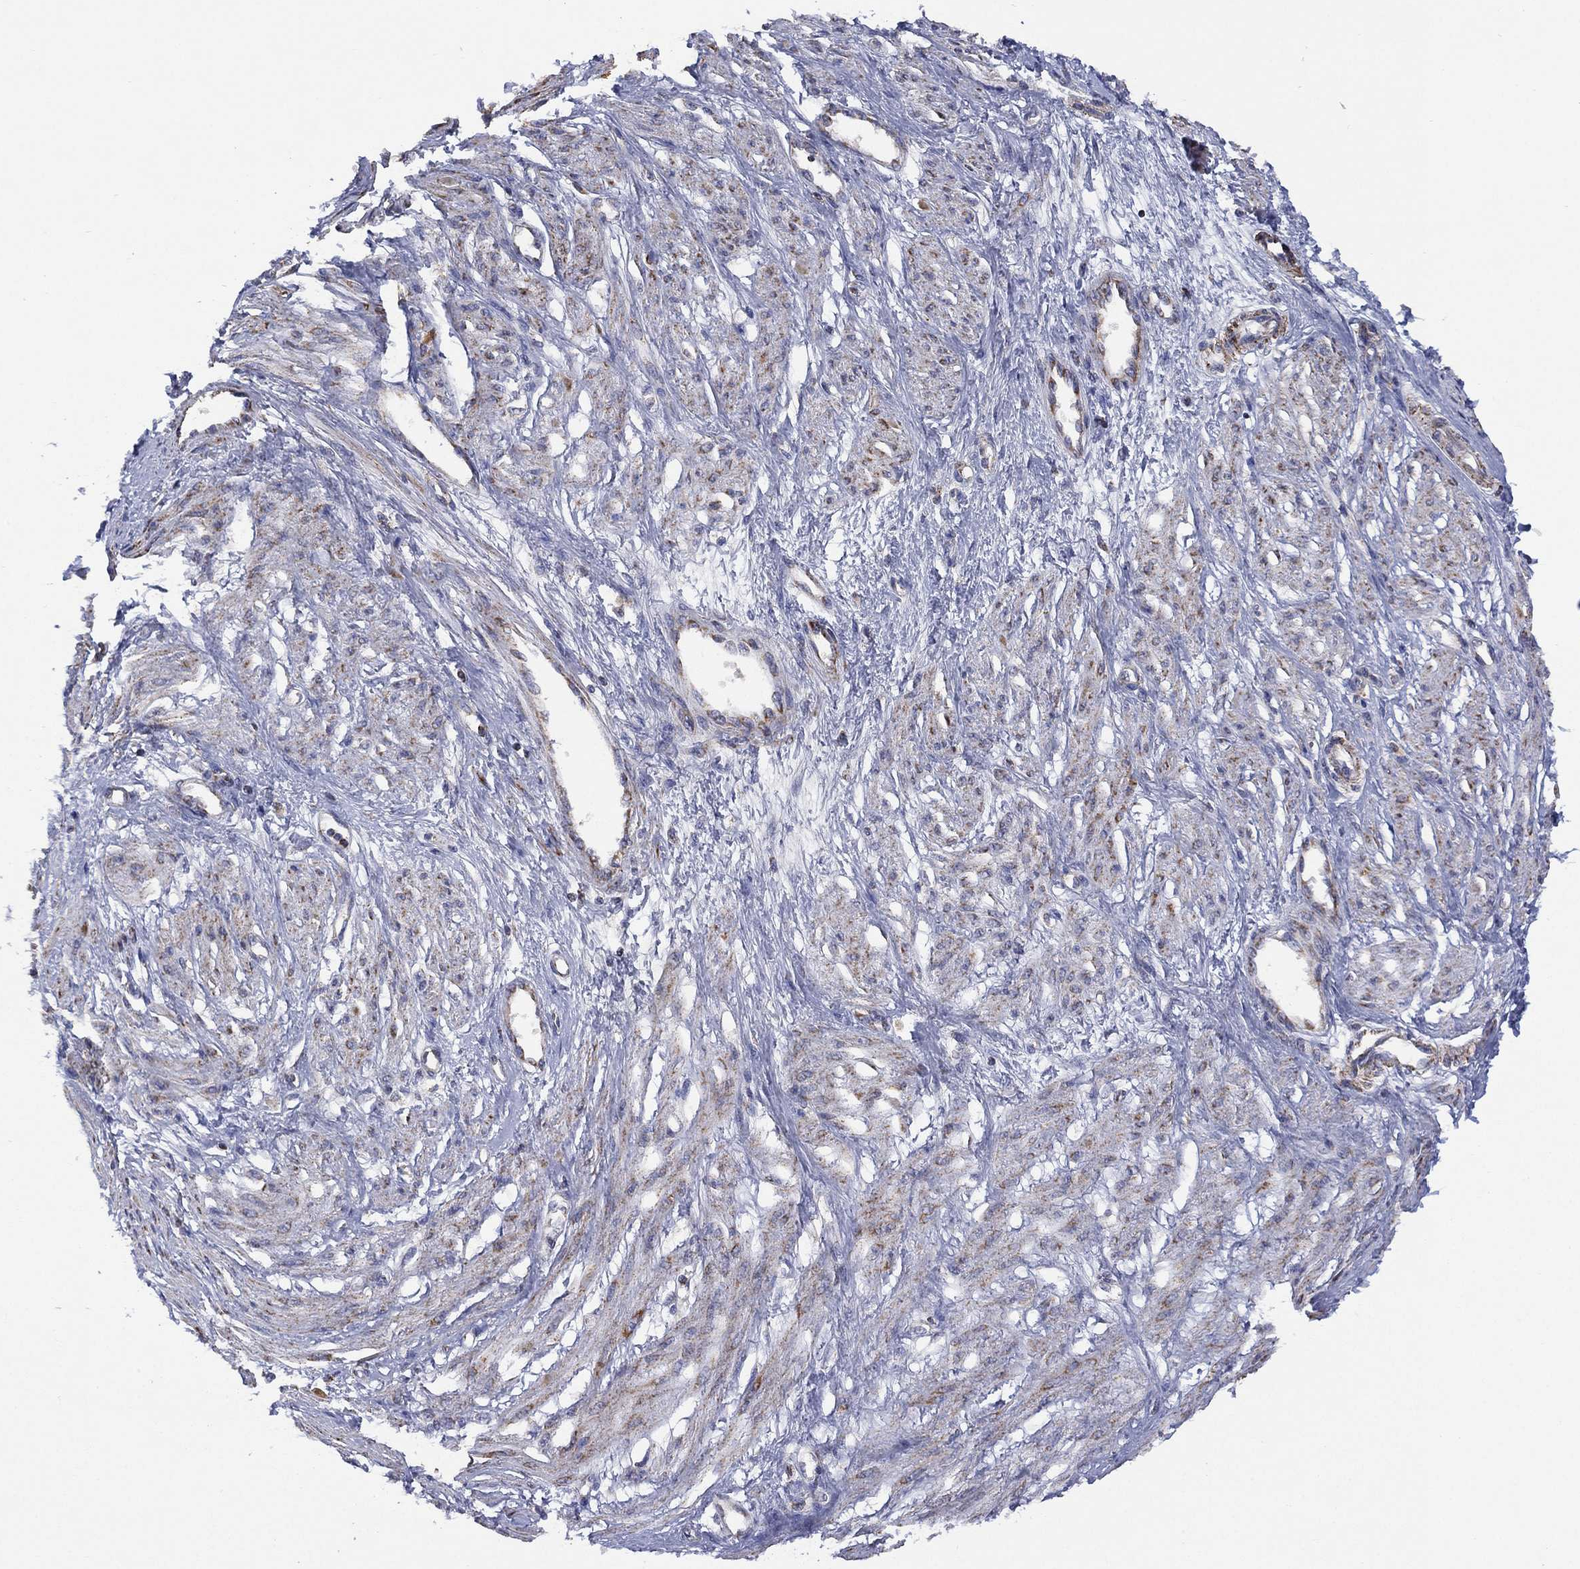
{"staining": {"intensity": "negative", "quantity": "none", "location": "none"}, "tissue": "smooth muscle", "cell_type": "Smooth muscle cells", "image_type": "normal", "snomed": [{"axis": "morphology", "description": "Normal tissue, NOS"}, {"axis": "topography", "description": "Smooth muscle"}, {"axis": "topography", "description": "Uterus"}], "caption": "Smooth muscle cells are negative for brown protein staining in unremarkable smooth muscle. Brightfield microscopy of immunohistochemistry (IHC) stained with DAB (3,3'-diaminobenzidine) (brown) and hematoxylin (blue), captured at high magnification.", "gene": "PPP2R5A", "patient": {"sex": "female", "age": 39}}